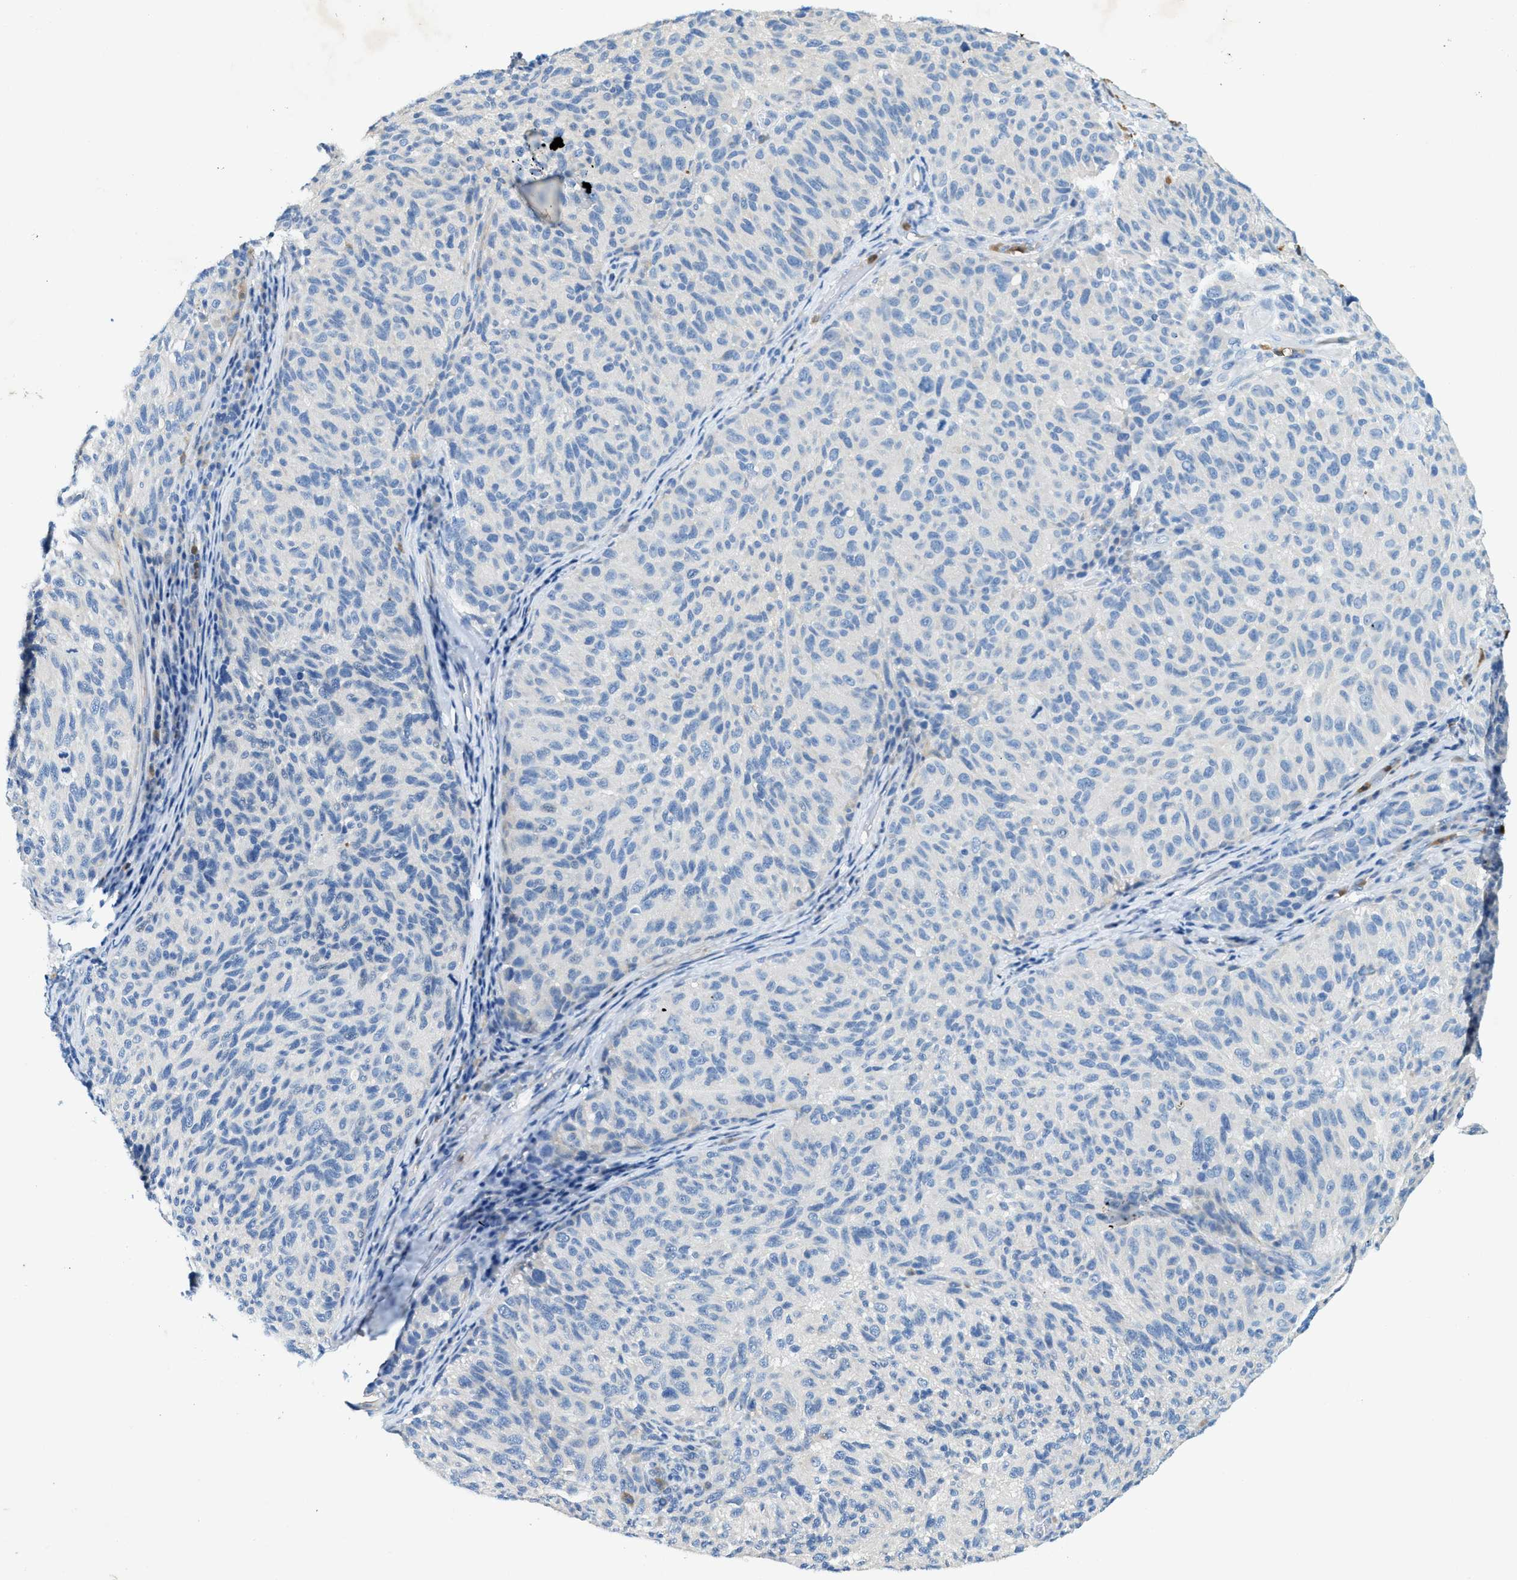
{"staining": {"intensity": "negative", "quantity": "none", "location": "none"}, "tissue": "melanoma", "cell_type": "Tumor cells", "image_type": "cancer", "snomed": [{"axis": "morphology", "description": "Malignant melanoma, NOS"}, {"axis": "topography", "description": "Skin"}], "caption": "DAB (3,3'-diaminobenzidine) immunohistochemical staining of melanoma reveals no significant expression in tumor cells. (DAB immunohistochemistry visualized using brightfield microscopy, high magnification).", "gene": "ZDHHC13", "patient": {"sex": "female", "age": 73}}